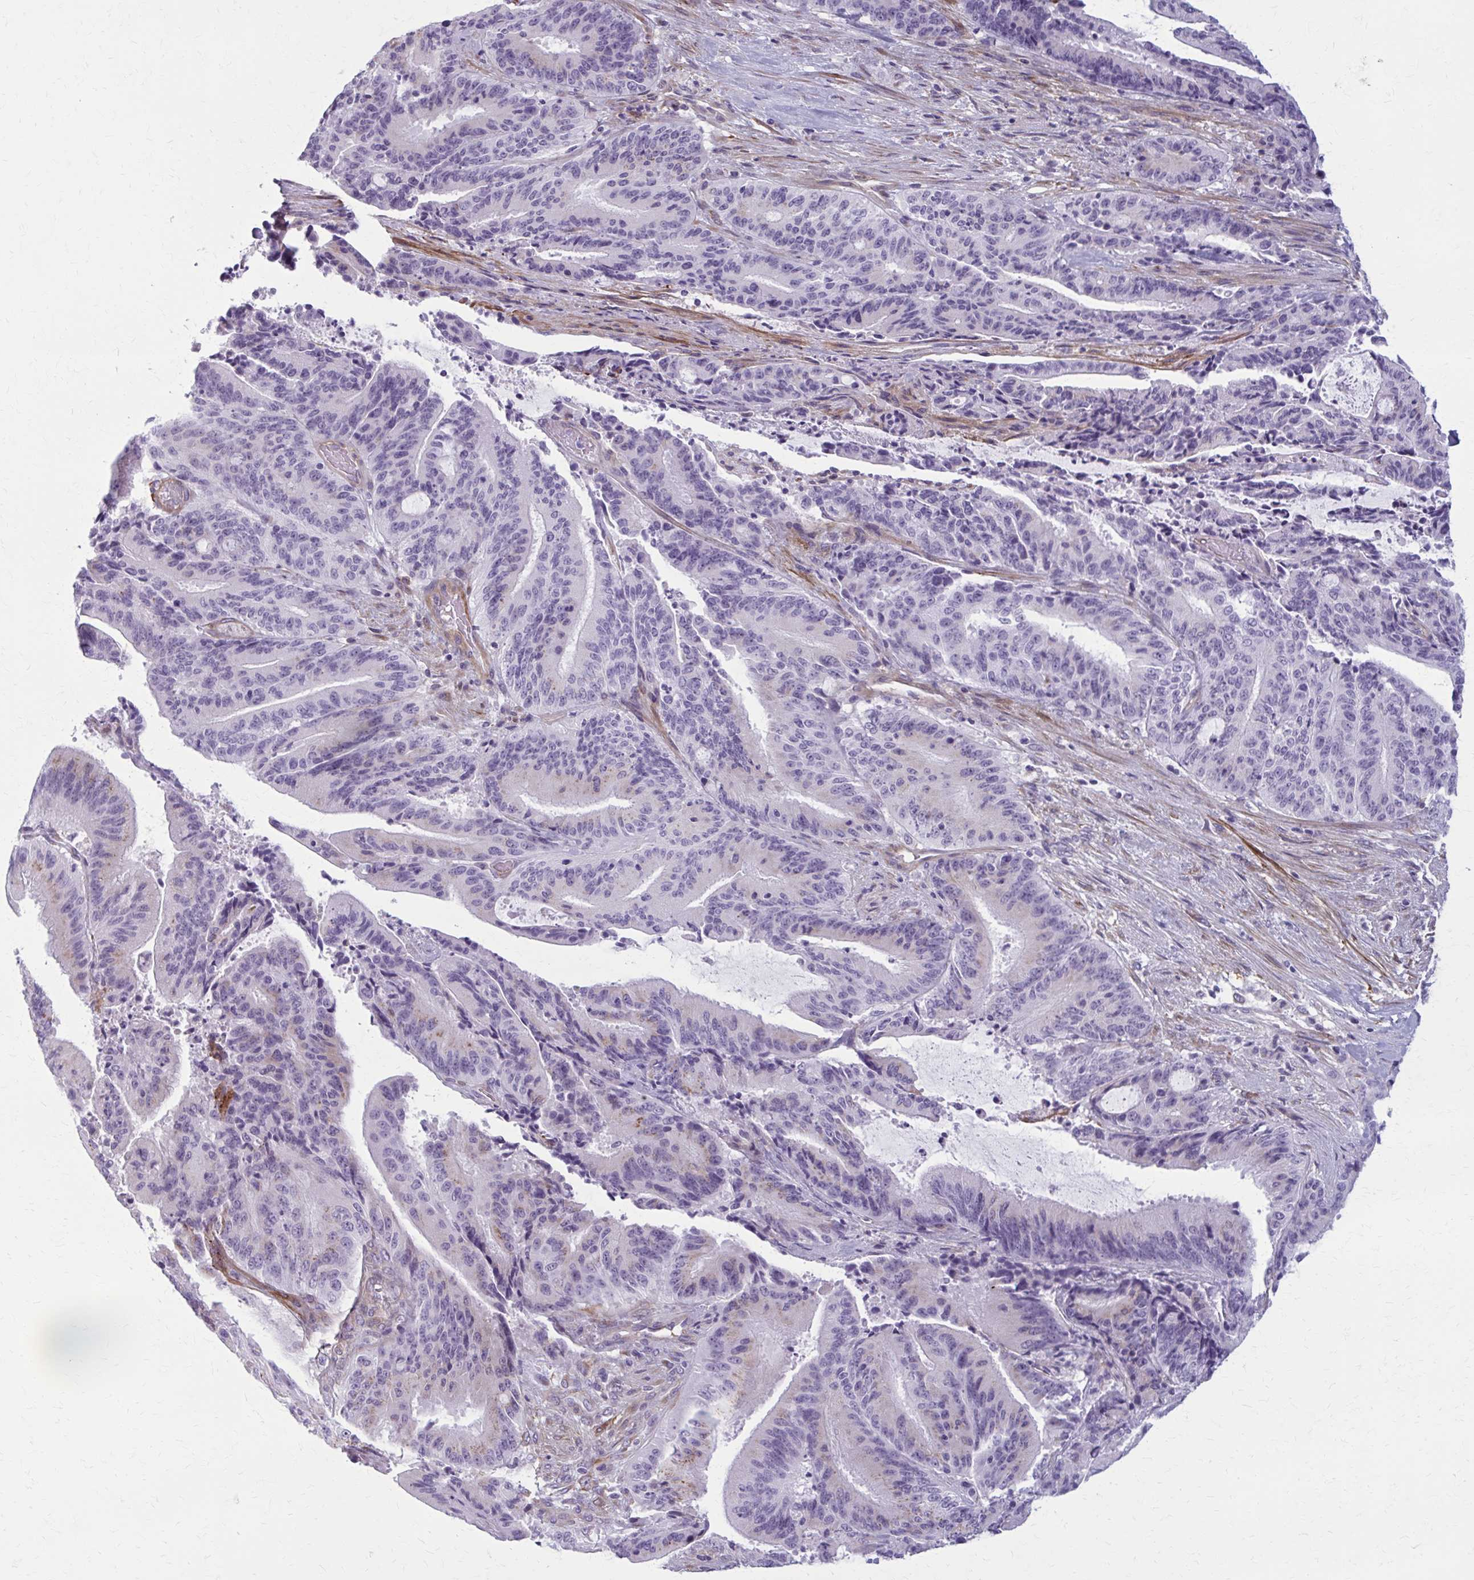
{"staining": {"intensity": "negative", "quantity": "none", "location": "none"}, "tissue": "liver cancer", "cell_type": "Tumor cells", "image_type": "cancer", "snomed": [{"axis": "morphology", "description": "Normal tissue, NOS"}, {"axis": "morphology", "description": "Cholangiocarcinoma"}, {"axis": "topography", "description": "Liver"}, {"axis": "topography", "description": "Peripheral nerve tissue"}], "caption": "Immunohistochemistry of human liver cancer (cholangiocarcinoma) demonstrates no expression in tumor cells.", "gene": "AKAP12", "patient": {"sex": "female", "age": 73}}